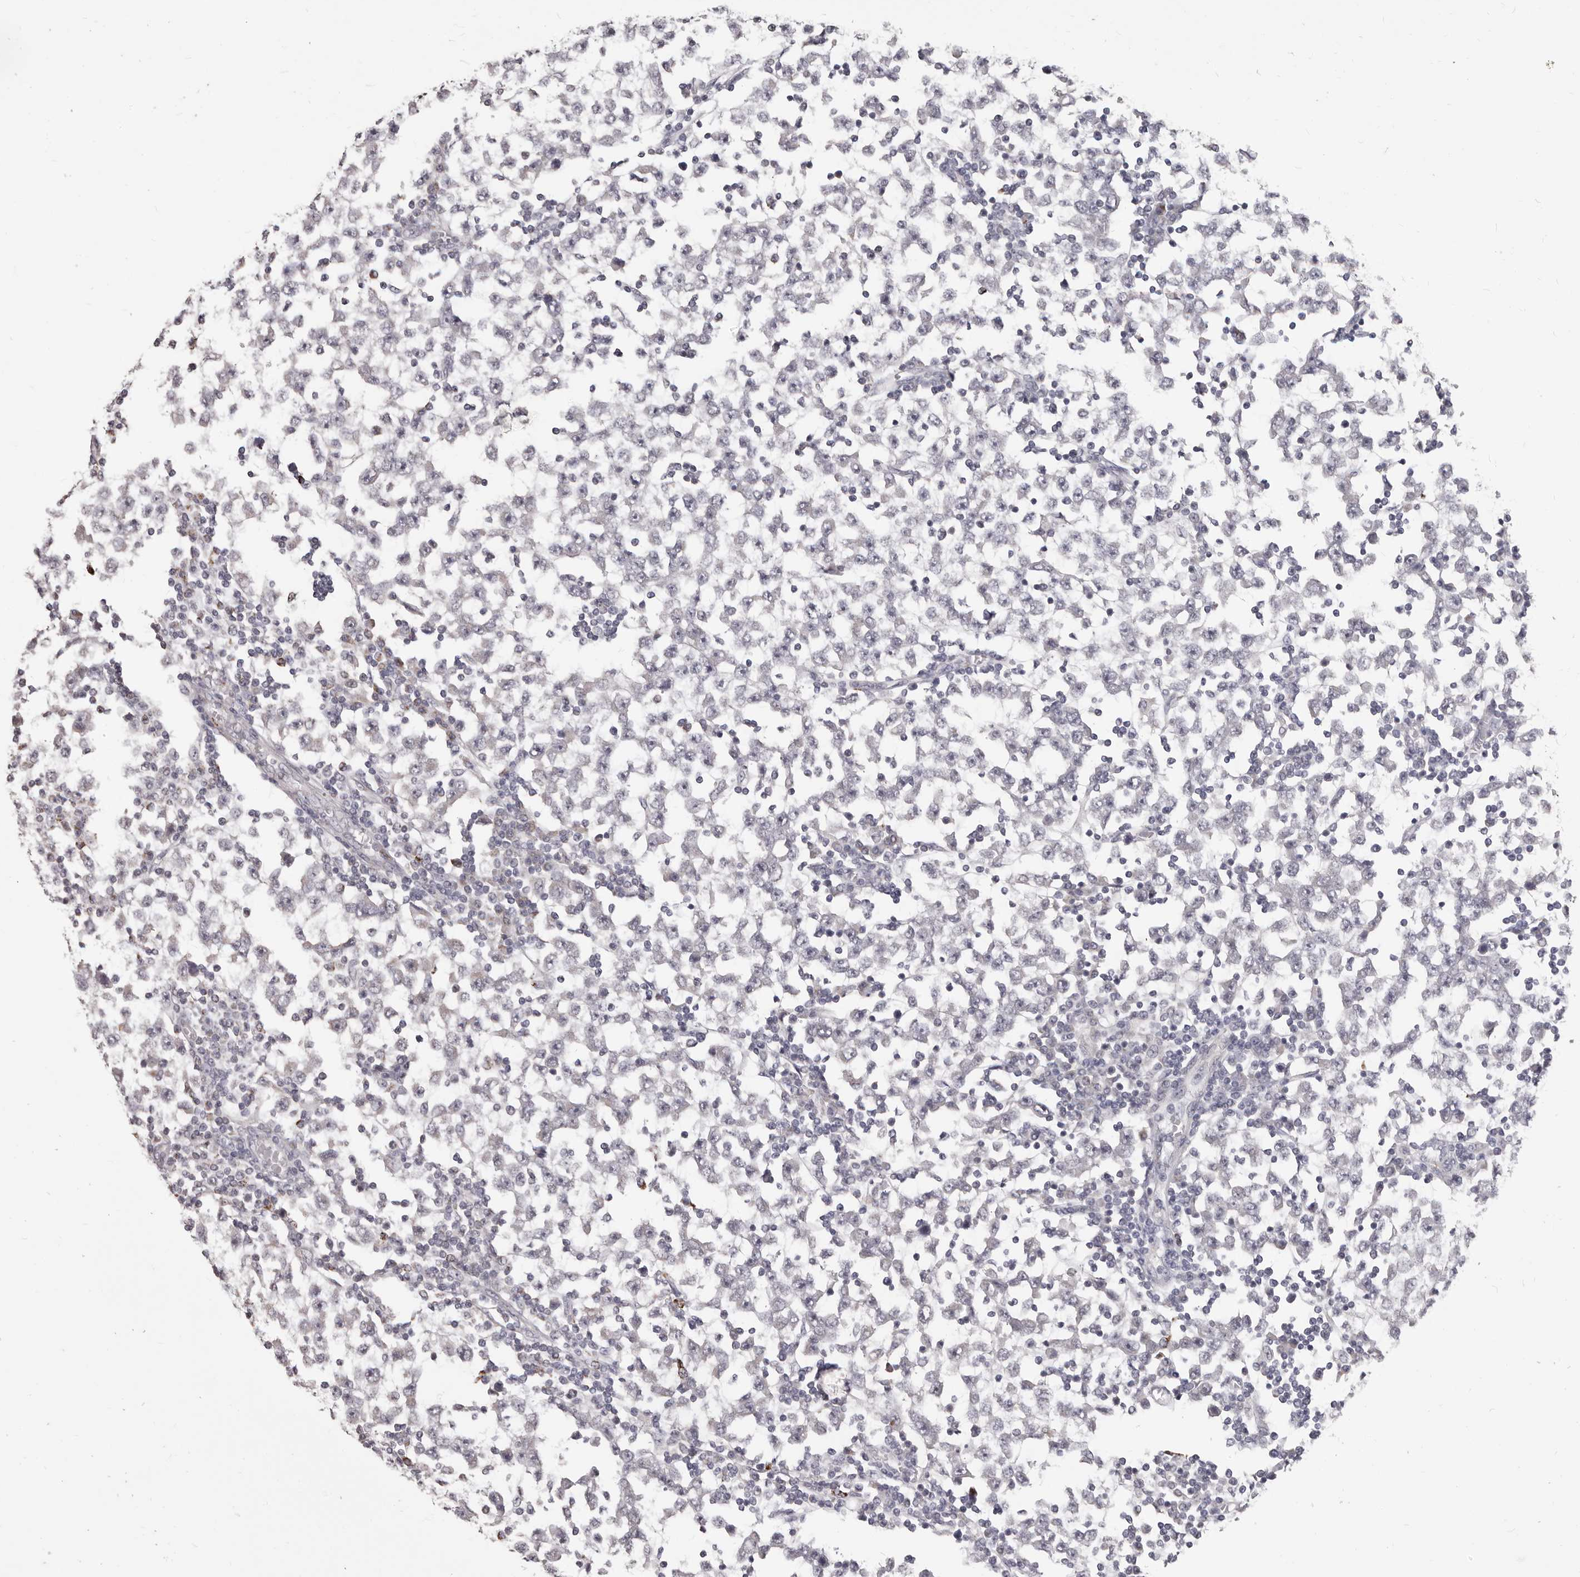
{"staining": {"intensity": "negative", "quantity": "none", "location": "none"}, "tissue": "testis cancer", "cell_type": "Tumor cells", "image_type": "cancer", "snomed": [{"axis": "morphology", "description": "Seminoma, NOS"}, {"axis": "topography", "description": "Testis"}], "caption": "DAB (3,3'-diaminobenzidine) immunohistochemical staining of human seminoma (testis) shows no significant expression in tumor cells.", "gene": "PRMT2", "patient": {"sex": "male", "age": 65}}